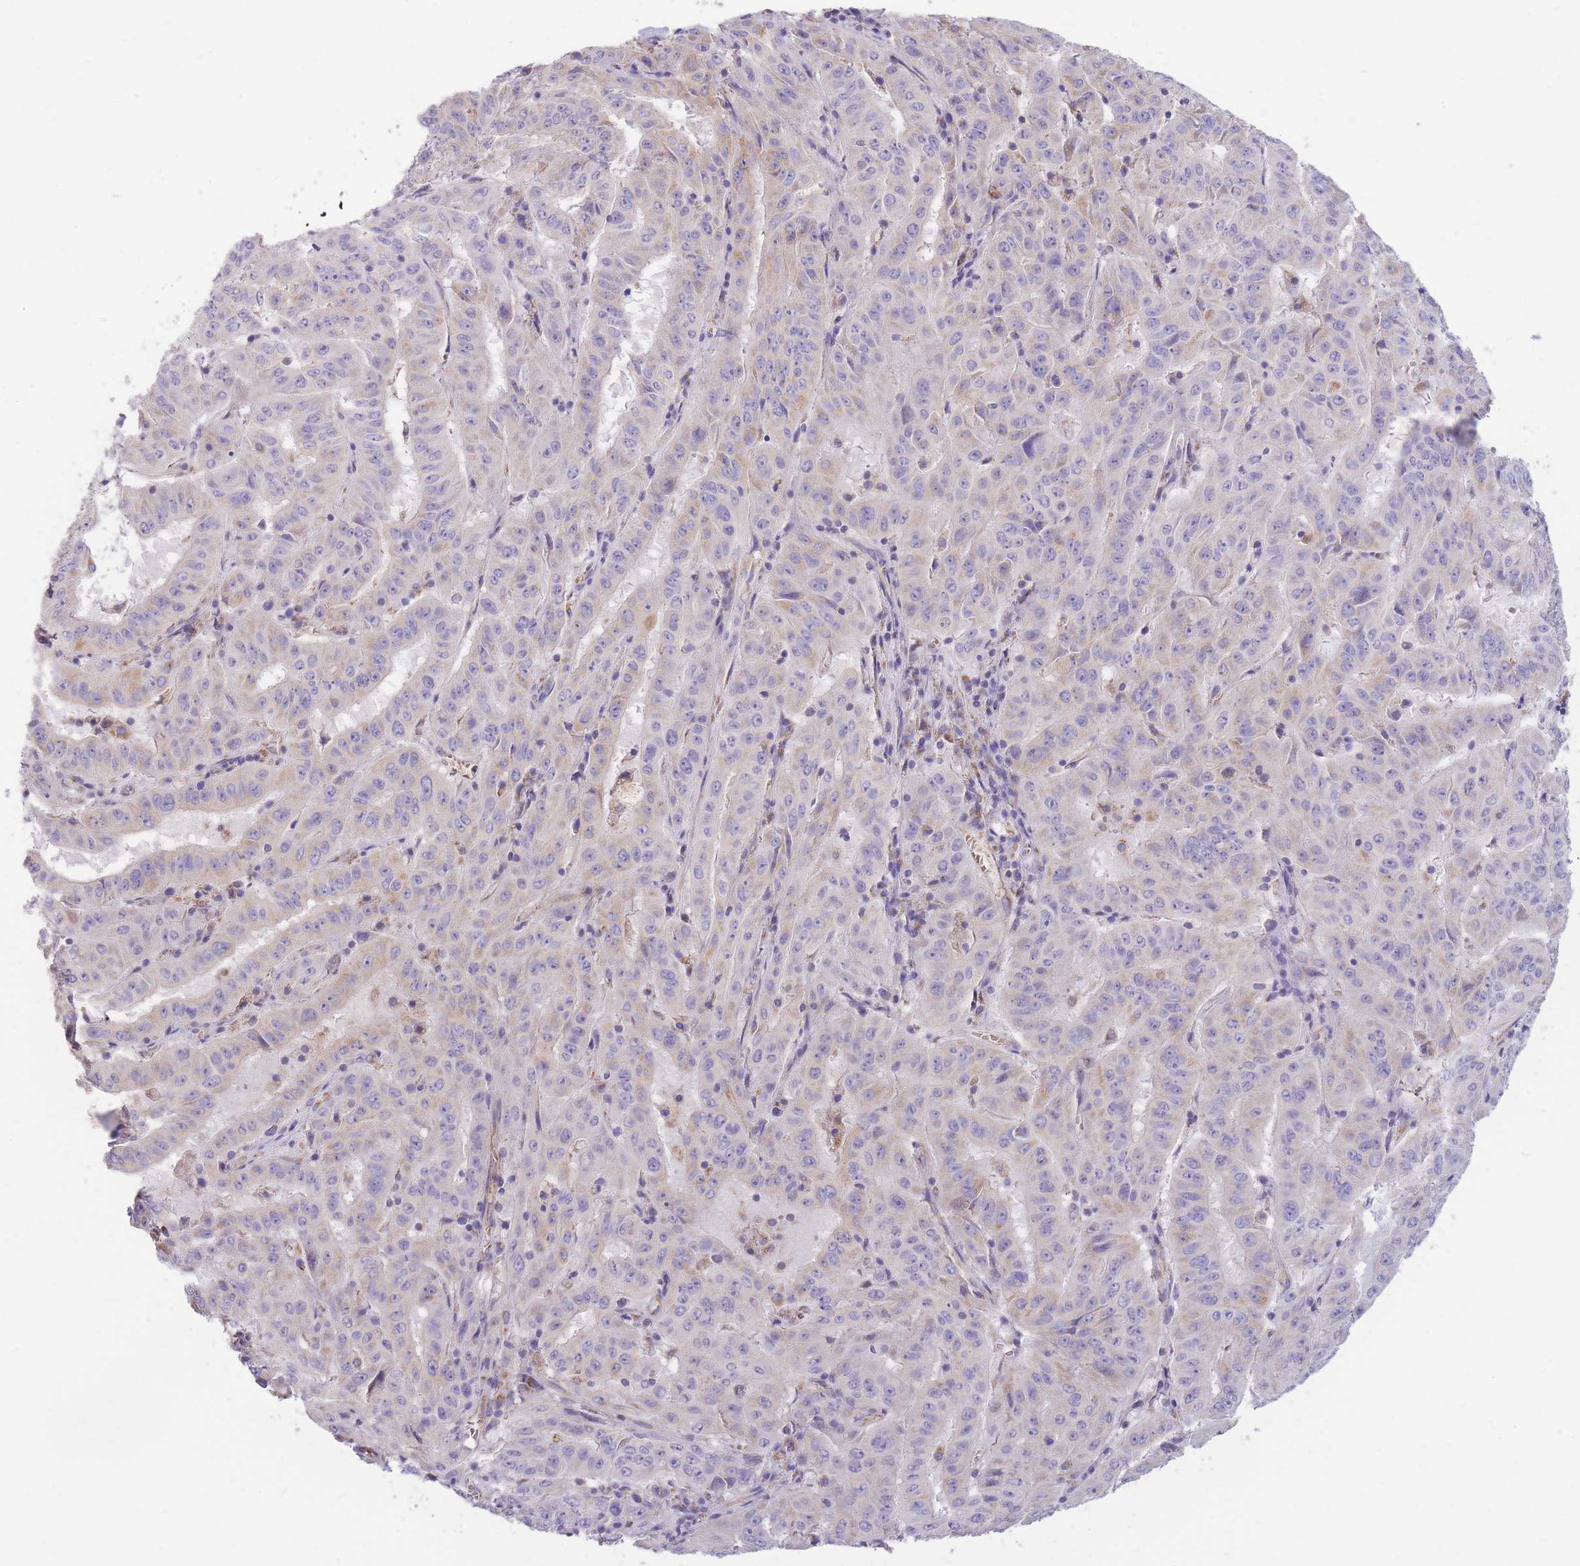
{"staining": {"intensity": "negative", "quantity": "none", "location": "none"}, "tissue": "pancreatic cancer", "cell_type": "Tumor cells", "image_type": "cancer", "snomed": [{"axis": "morphology", "description": "Adenocarcinoma, NOS"}, {"axis": "topography", "description": "Pancreas"}], "caption": "Immunohistochemical staining of human pancreatic cancer shows no significant staining in tumor cells.", "gene": "MRPS9", "patient": {"sex": "male", "age": 63}}